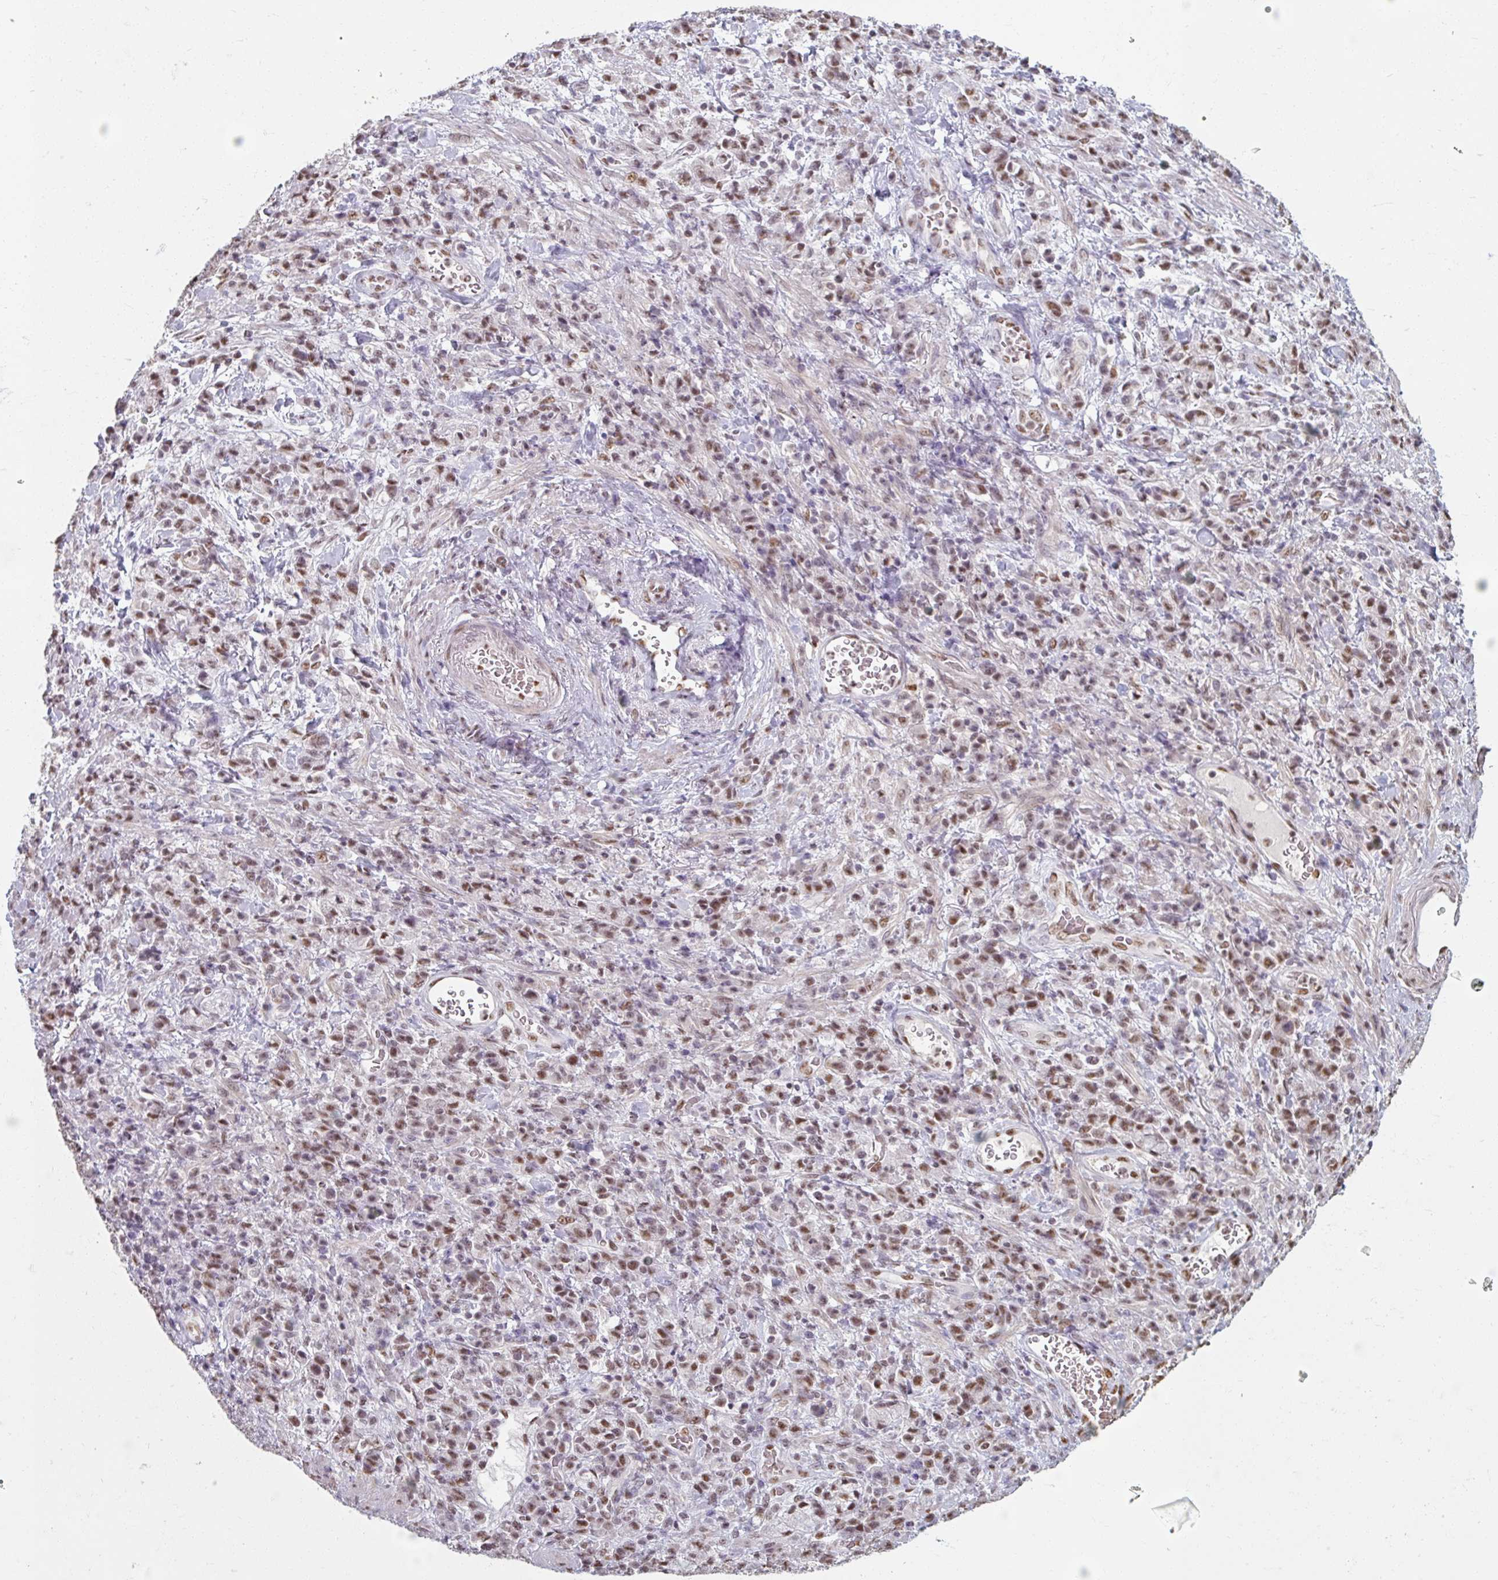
{"staining": {"intensity": "moderate", "quantity": ">75%", "location": "nuclear"}, "tissue": "stomach cancer", "cell_type": "Tumor cells", "image_type": "cancer", "snomed": [{"axis": "morphology", "description": "Adenocarcinoma, NOS"}, {"axis": "topography", "description": "Stomach"}], "caption": "This is an image of immunohistochemistry staining of stomach adenocarcinoma, which shows moderate positivity in the nuclear of tumor cells.", "gene": "ZFTRAF1", "patient": {"sex": "male", "age": 76}}